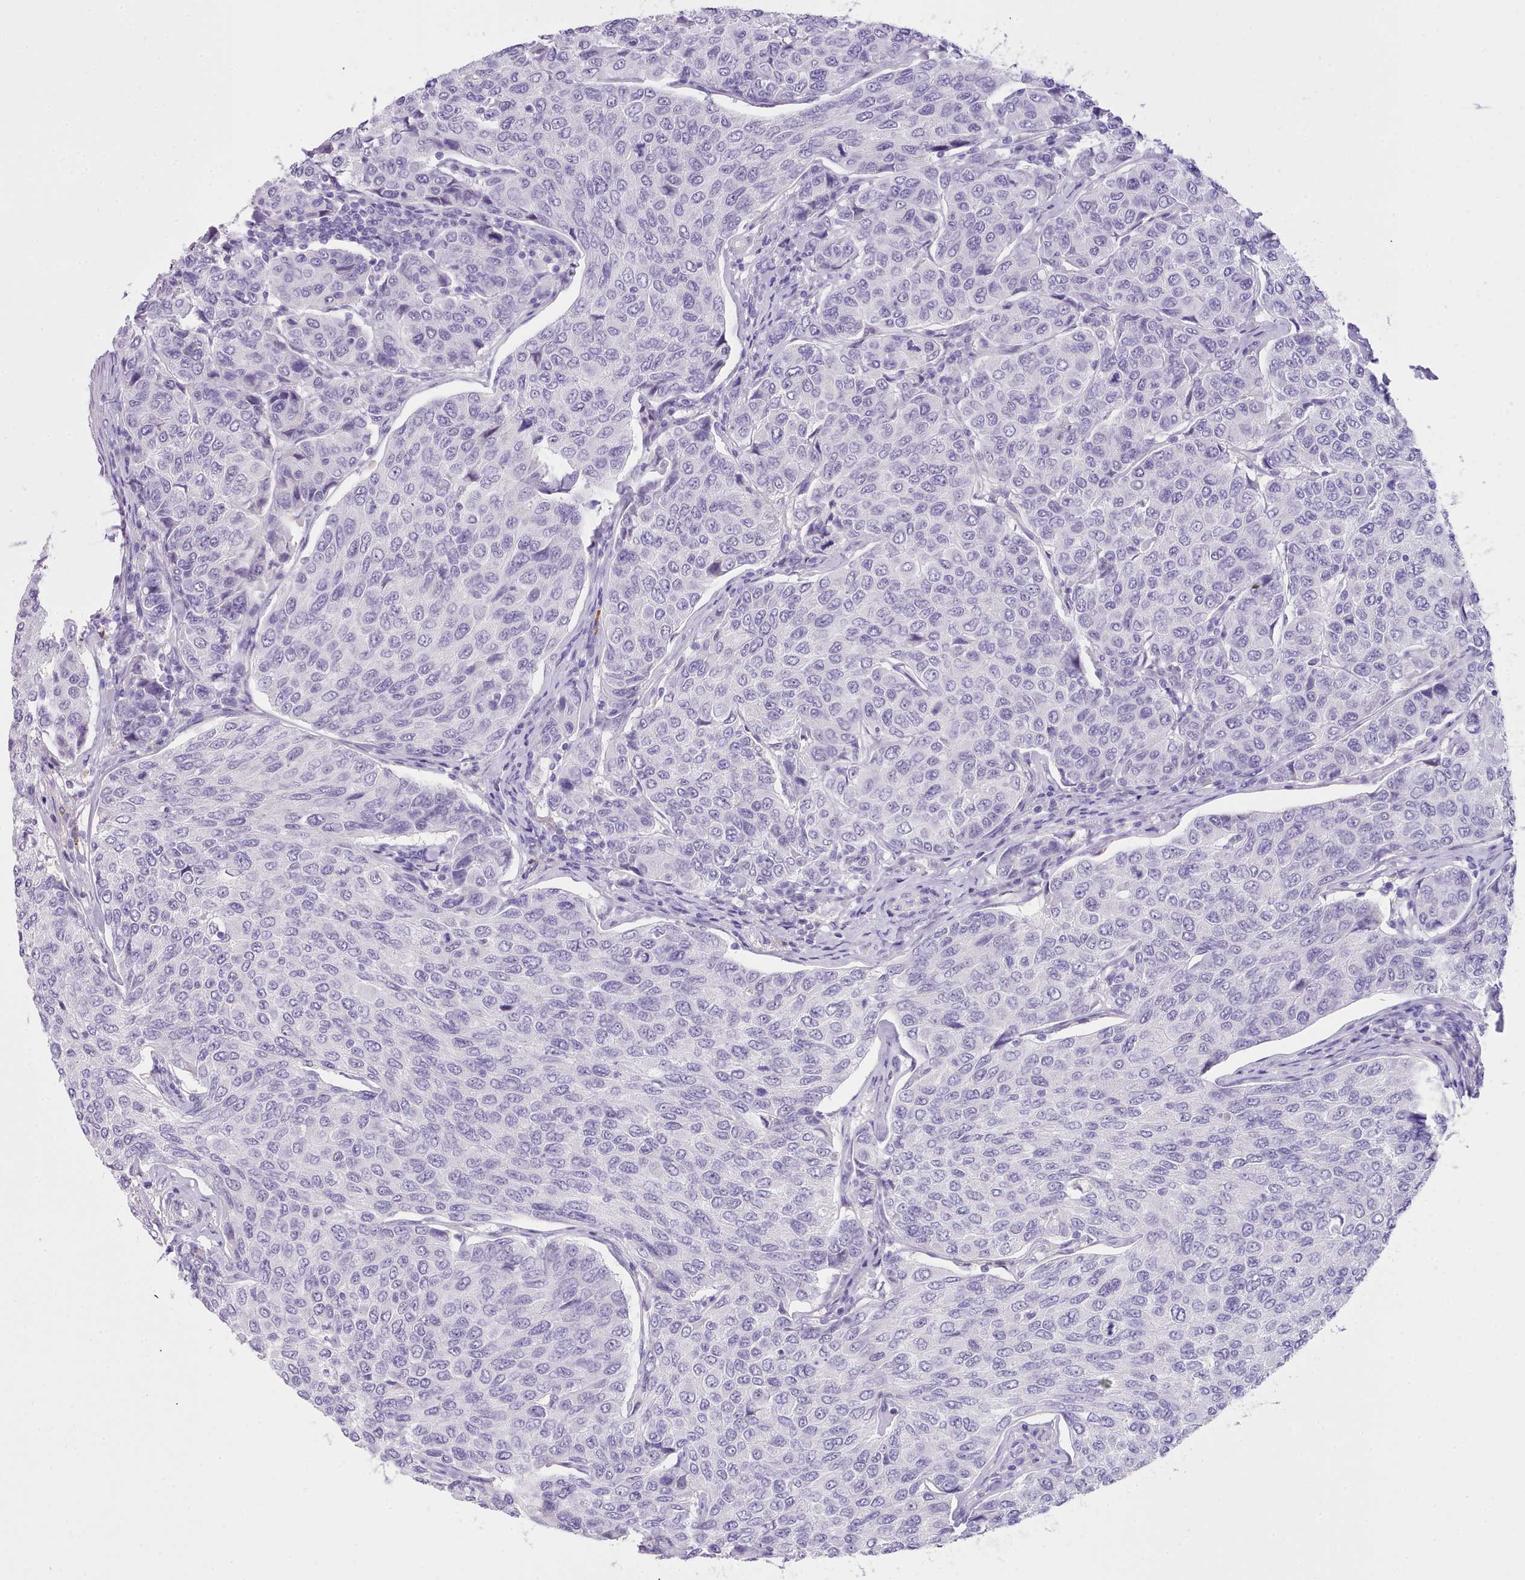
{"staining": {"intensity": "negative", "quantity": "none", "location": "none"}, "tissue": "breast cancer", "cell_type": "Tumor cells", "image_type": "cancer", "snomed": [{"axis": "morphology", "description": "Duct carcinoma"}, {"axis": "topography", "description": "Breast"}], "caption": "DAB (3,3'-diaminobenzidine) immunohistochemical staining of human breast intraductal carcinoma reveals no significant staining in tumor cells.", "gene": "LRRC37A", "patient": {"sex": "female", "age": 55}}